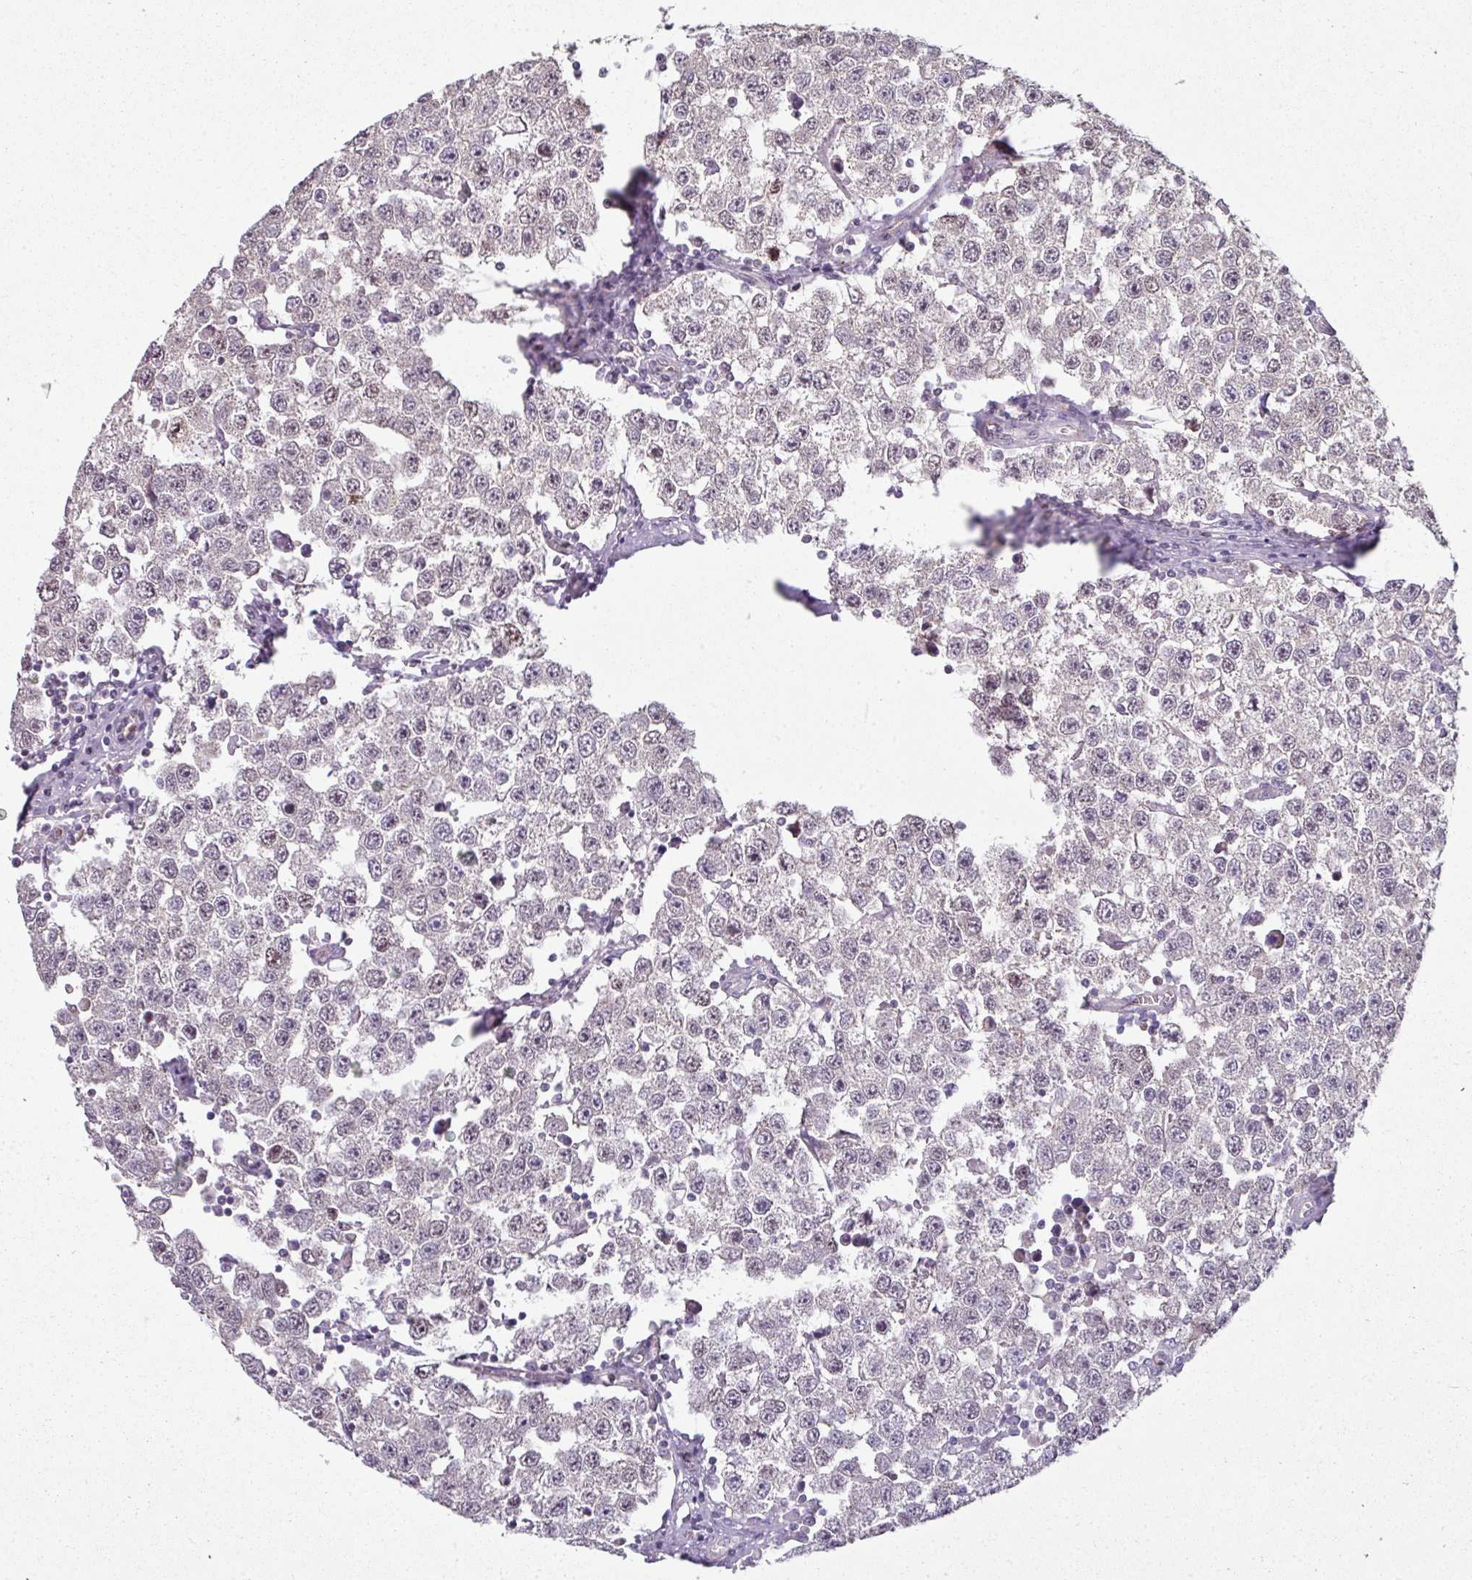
{"staining": {"intensity": "weak", "quantity": "<25%", "location": "nuclear"}, "tissue": "testis cancer", "cell_type": "Tumor cells", "image_type": "cancer", "snomed": [{"axis": "morphology", "description": "Seminoma, NOS"}, {"axis": "topography", "description": "Testis"}], "caption": "The histopathology image demonstrates no staining of tumor cells in testis cancer.", "gene": "C19orf33", "patient": {"sex": "male", "age": 34}}